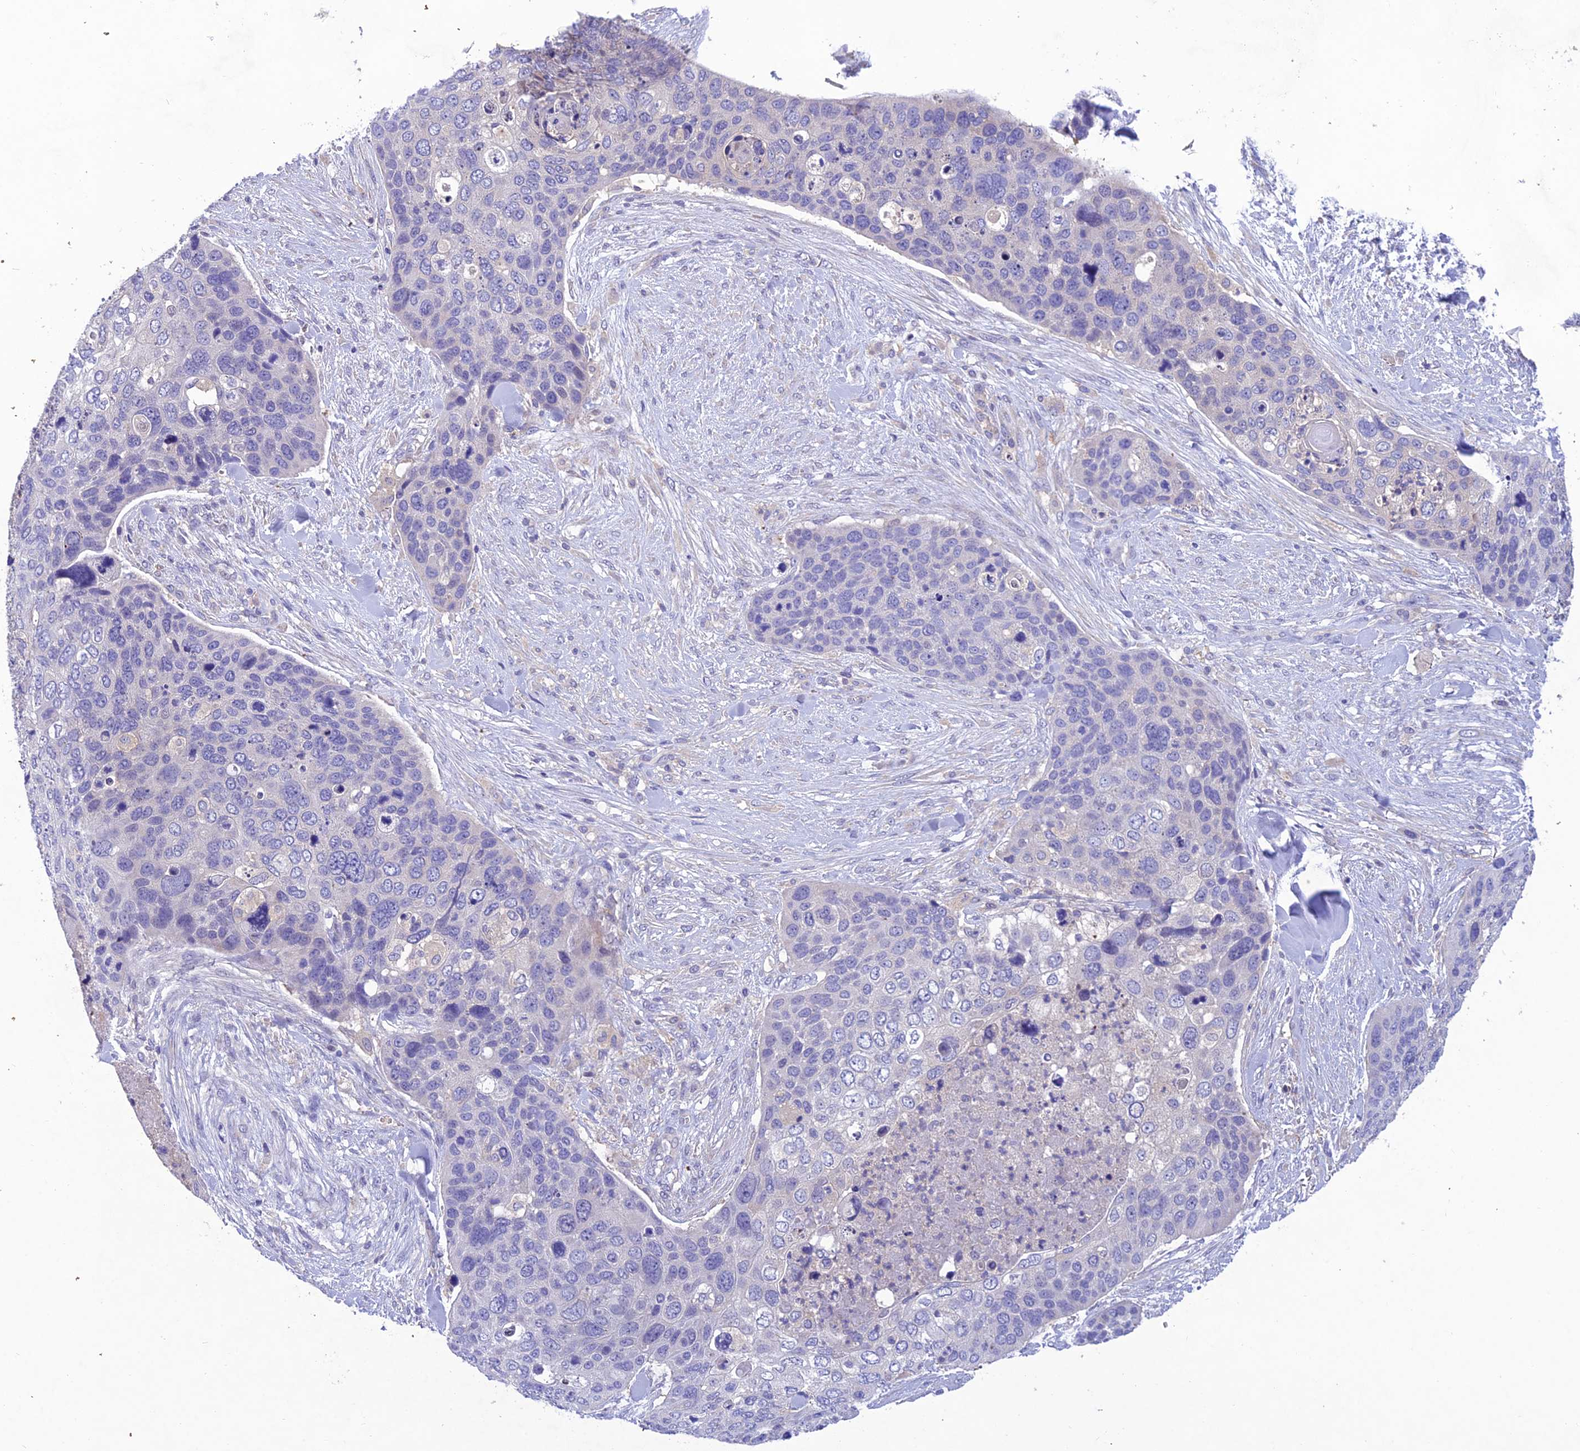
{"staining": {"intensity": "negative", "quantity": "none", "location": "none"}, "tissue": "skin cancer", "cell_type": "Tumor cells", "image_type": "cancer", "snomed": [{"axis": "morphology", "description": "Basal cell carcinoma"}, {"axis": "topography", "description": "Skin"}], "caption": "This is an immunohistochemistry (IHC) histopathology image of human skin cancer (basal cell carcinoma). There is no positivity in tumor cells.", "gene": "SNX24", "patient": {"sex": "female", "age": 74}}